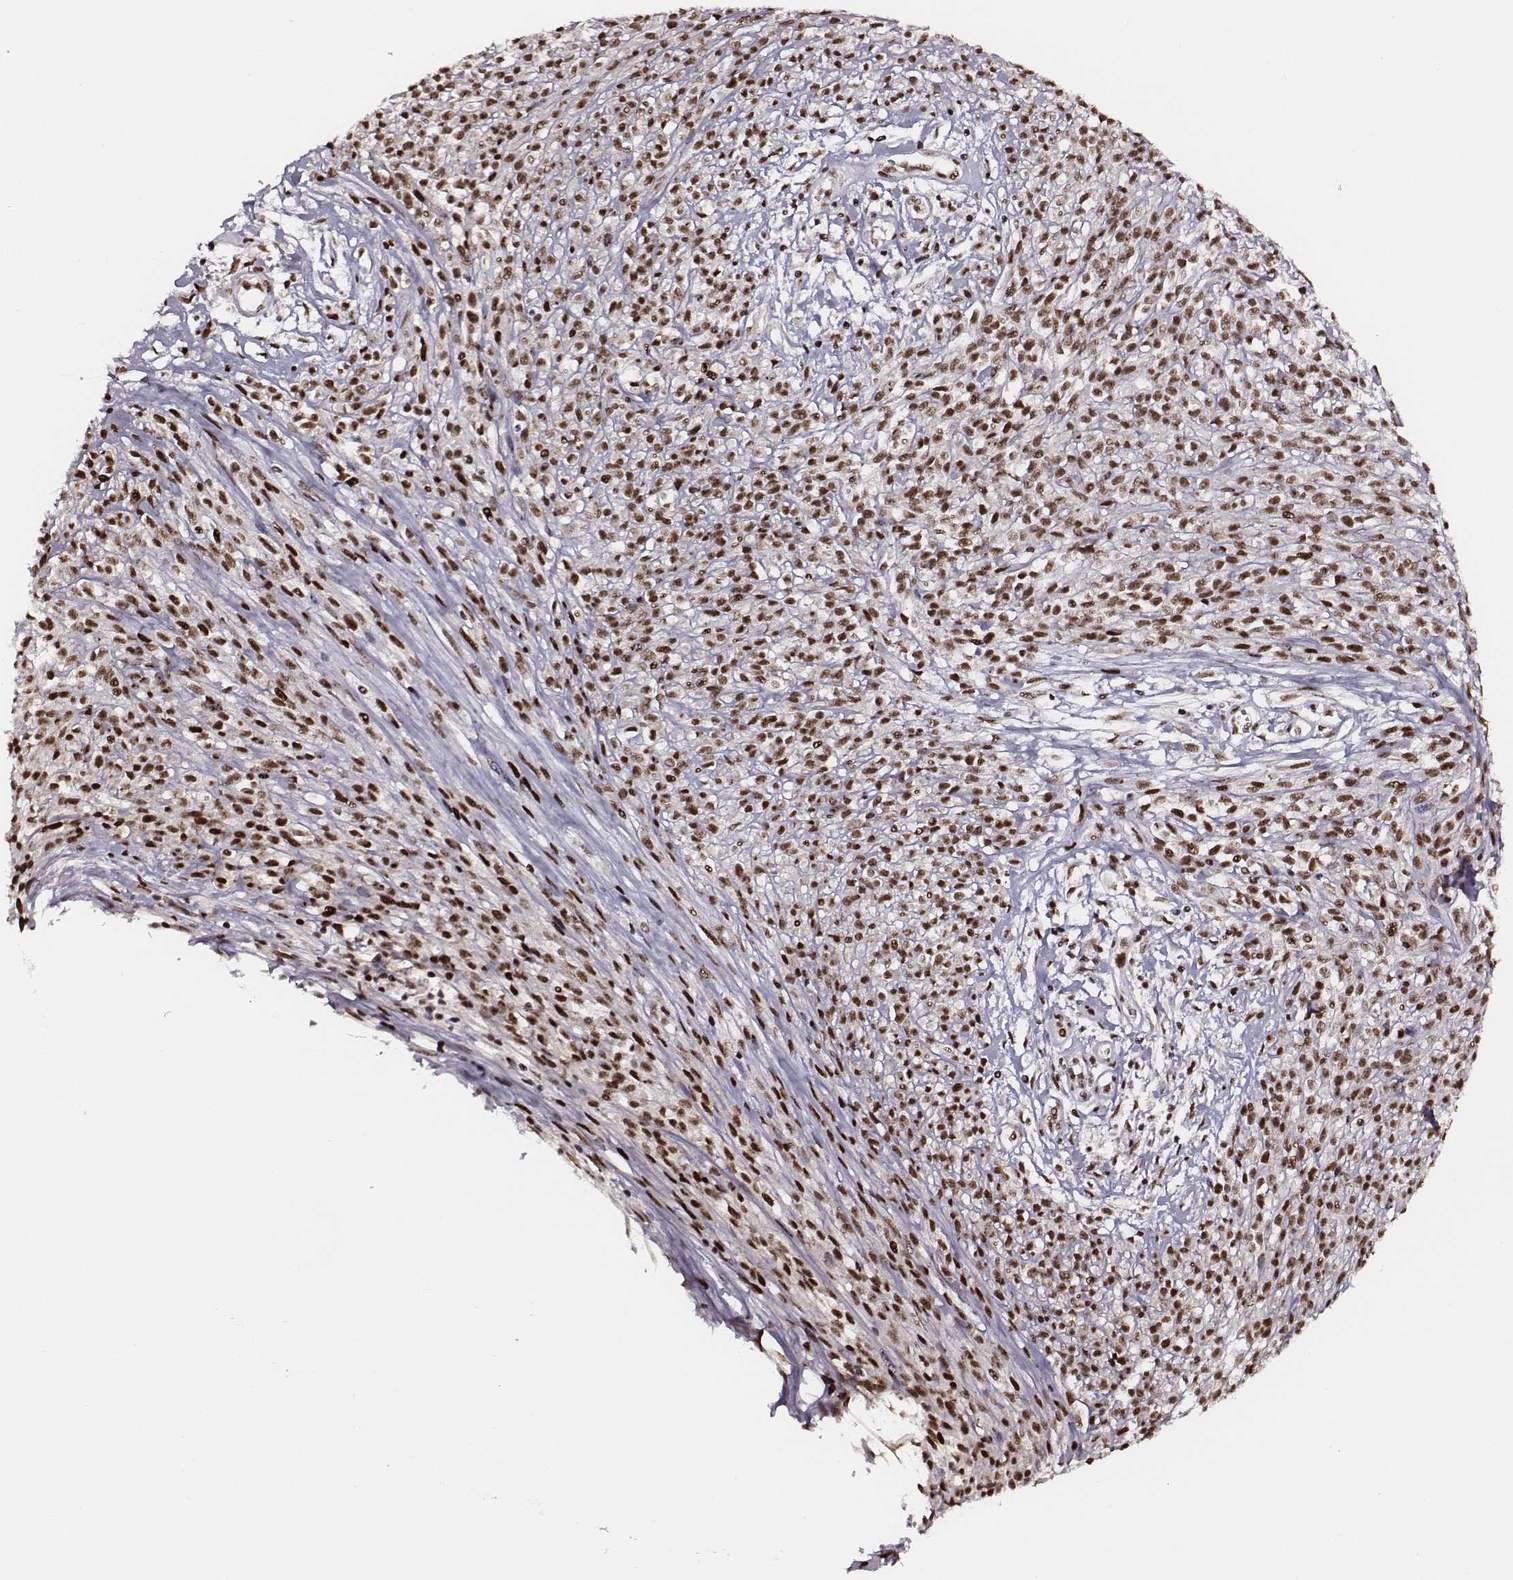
{"staining": {"intensity": "strong", "quantity": ">75%", "location": "nuclear"}, "tissue": "melanoma", "cell_type": "Tumor cells", "image_type": "cancer", "snomed": [{"axis": "morphology", "description": "Malignant melanoma, NOS"}, {"axis": "topography", "description": "Skin"}, {"axis": "topography", "description": "Skin of trunk"}], "caption": "Malignant melanoma was stained to show a protein in brown. There is high levels of strong nuclear expression in approximately >75% of tumor cells.", "gene": "PPARA", "patient": {"sex": "male", "age": 74}}